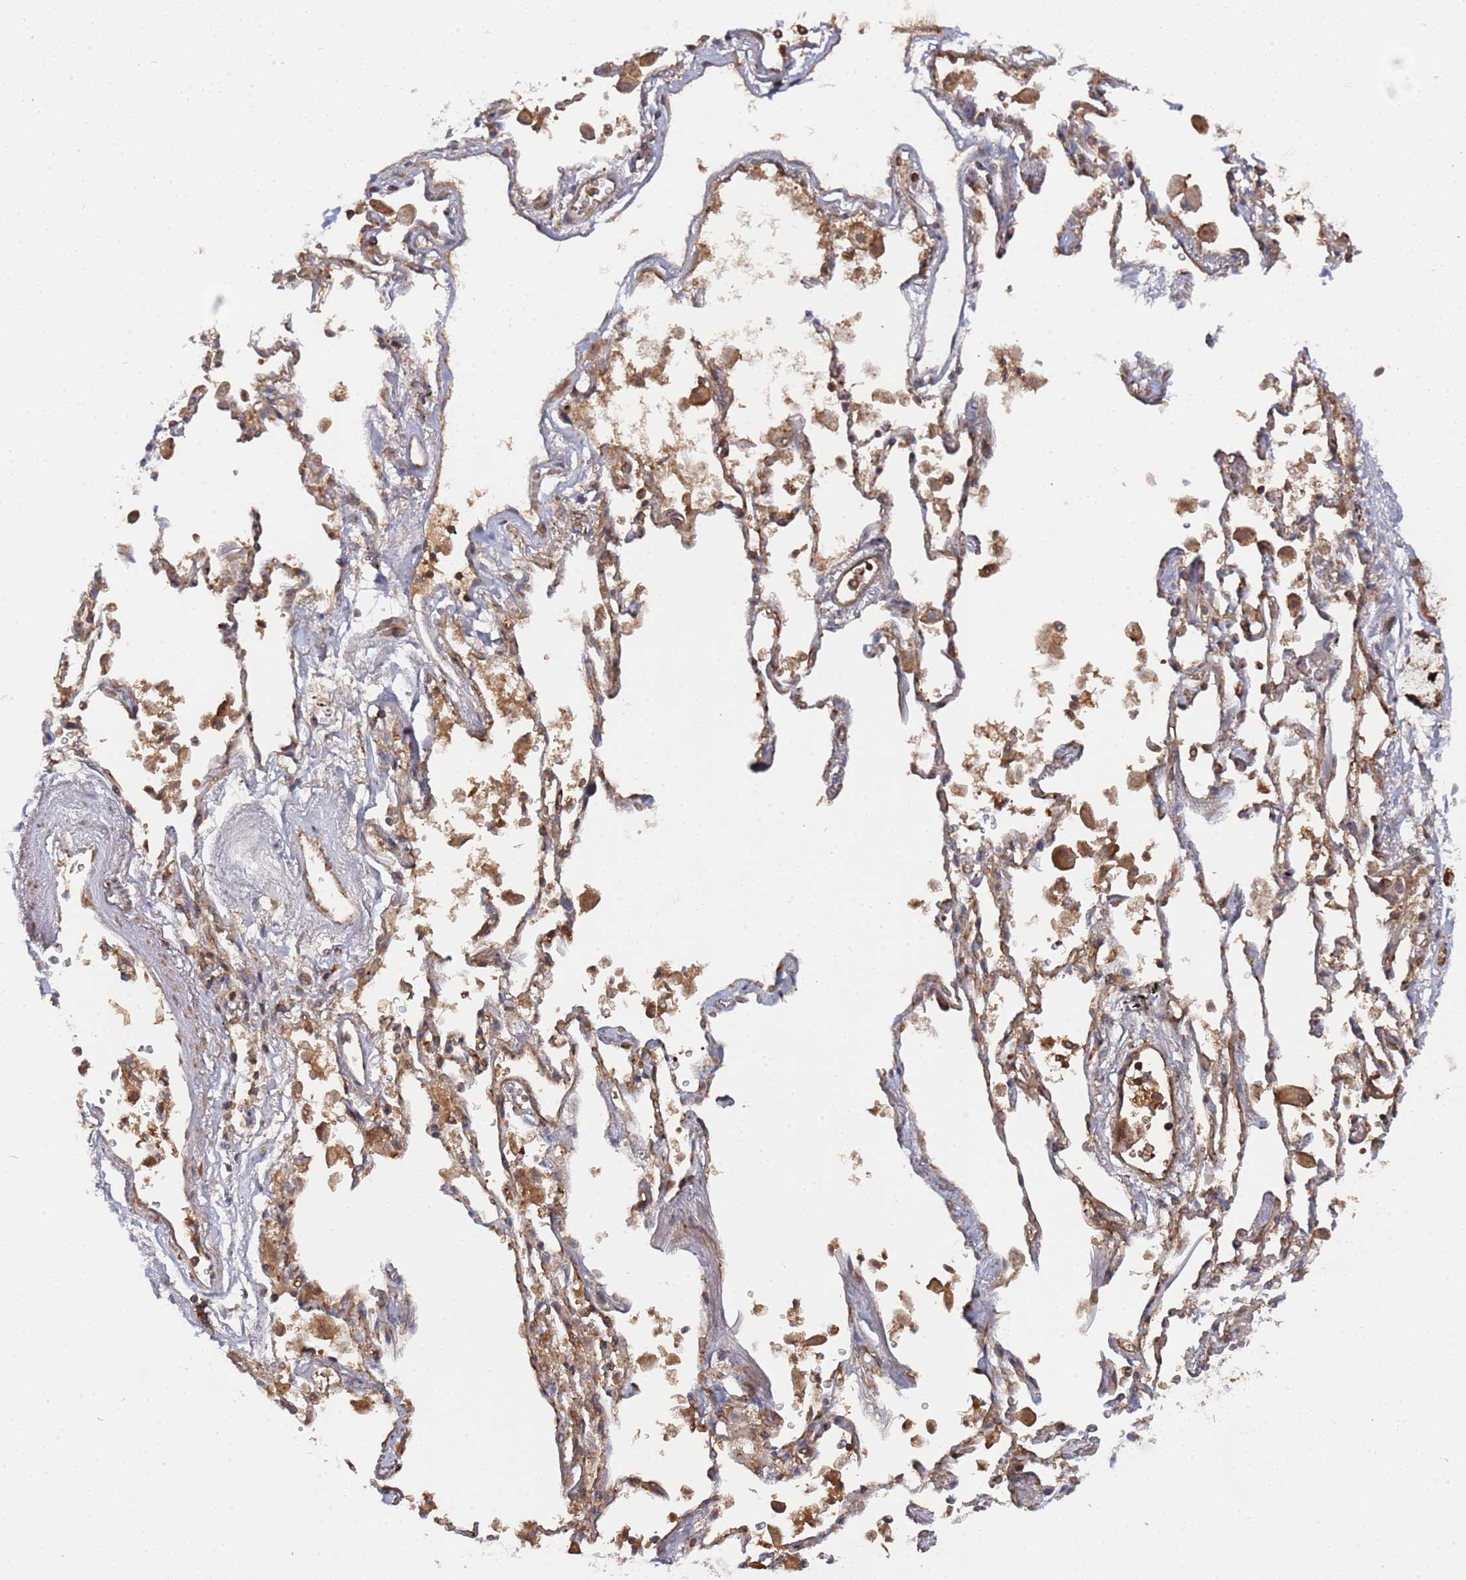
{"staining": {"intensity": "moderate", "quantity": "<25%", "location": "nuclear"}, "tissue": "adipose tissue", "cell_type": "Adipocytes", "image_type": "normal", "snomed": [{"axis": "morphology", "description": "Normal tissue, NOS"}, {"axis": "topography", "description": "Cartilage tissue"}], "caption": "Adipose tissue stained for a protein (brown) displays moderate nuclear positive expression in approximately <25% of adipocytes.", "gene": "DDX60", "patient": {"sex": "male", "age": 73}}